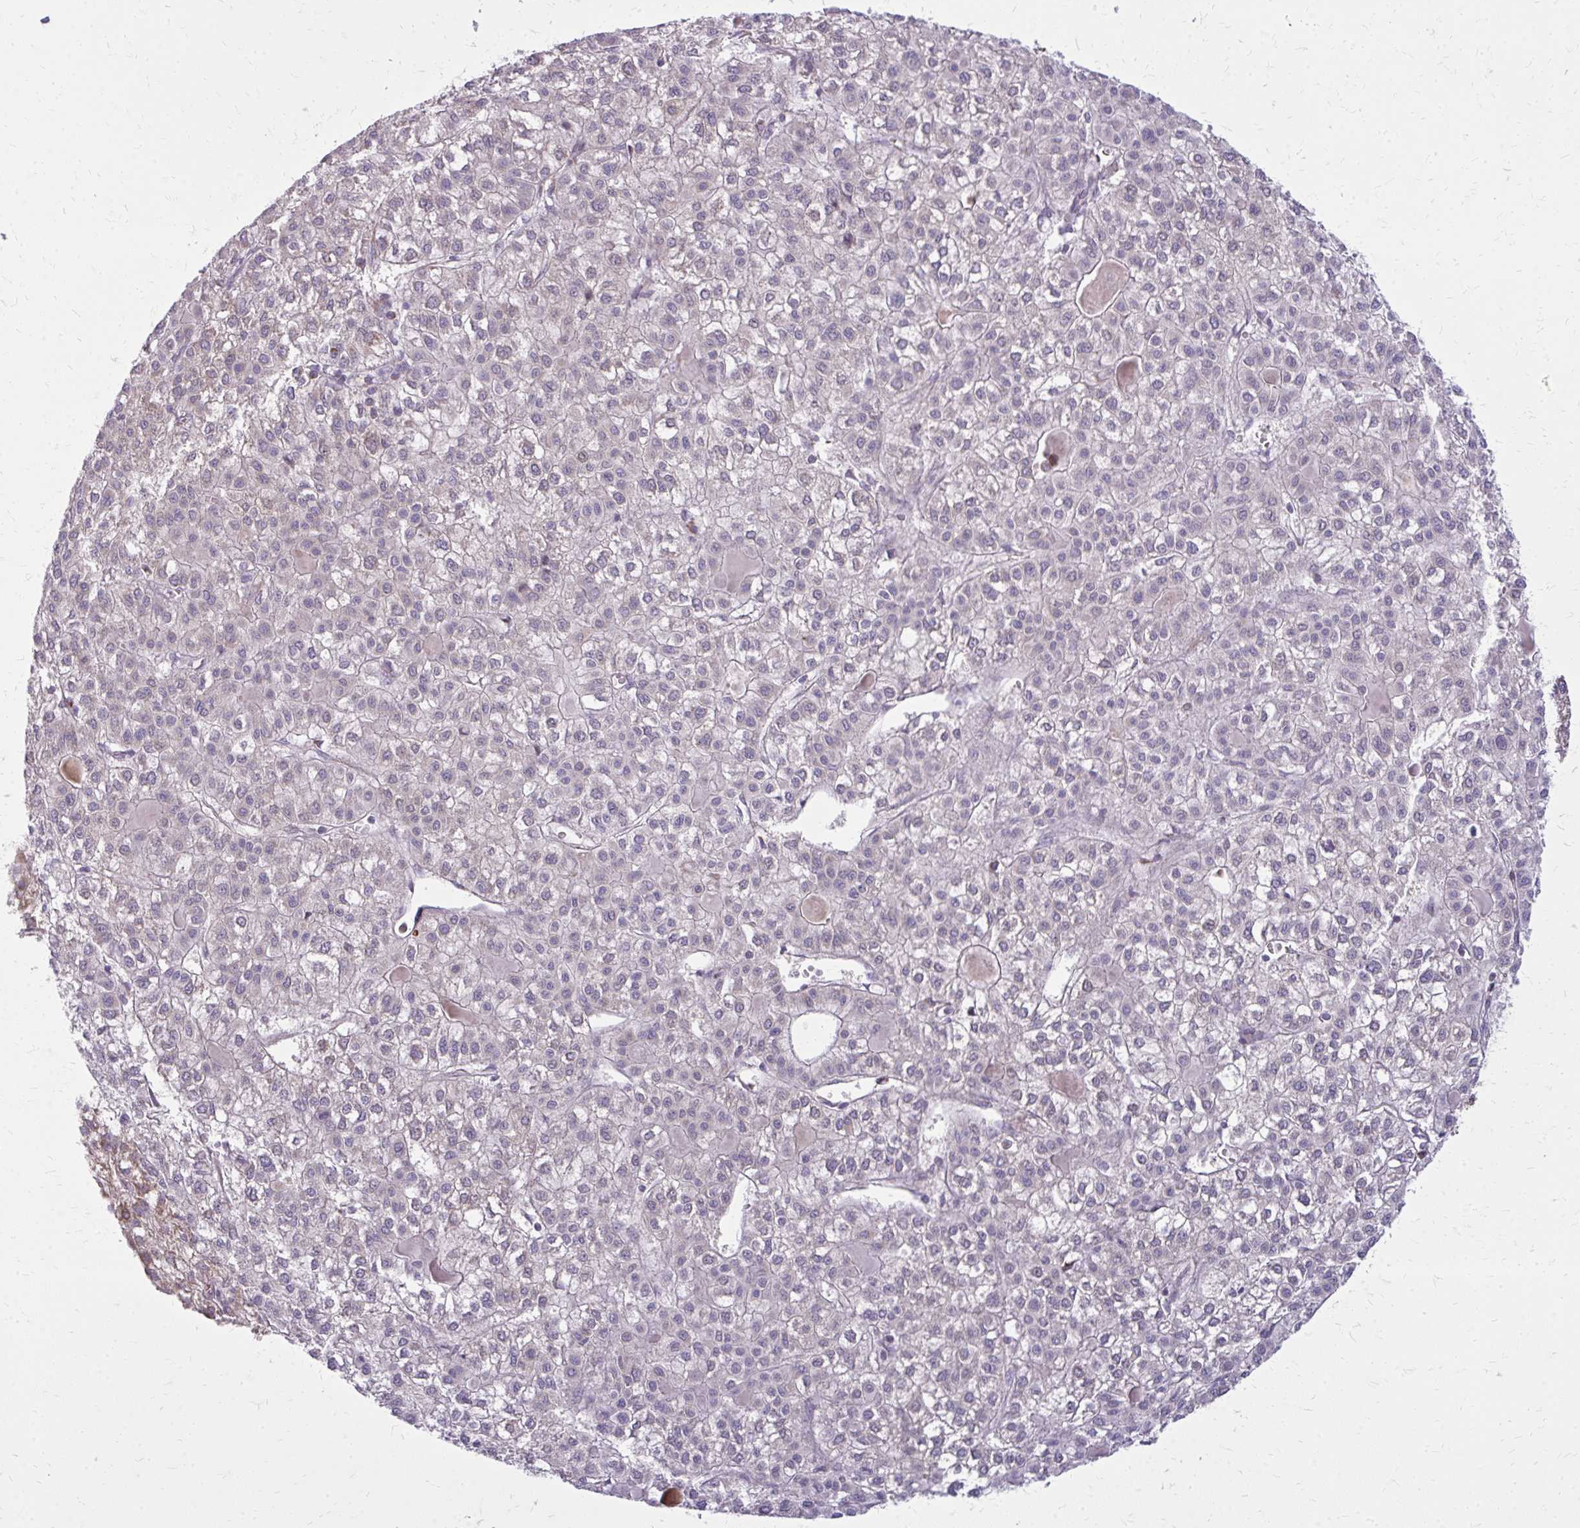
{"staining": {"intensity": "negative", "quantity": "none", "location": "none"}, "tissue": "liver cancer", "cell_type": "Tumor cells", "image_type": "cancer", "snomed": [{"axis": "morphology", "description": "Carcinoma, Hepatocellular, NOS"}, {"axis": "topography", "description": "Liver"}], "caption": "Immunohistochemistry photomicrograph of human hepatocellular carcinoma (liver) stained for a protein (brown), which displays no staining in tumor cells. Brightfield microscopy of IHC stained with DAB (3,3'-diaminobenzidine) (brown) and hematoxylin (blue), captured at high magnification.", "gene": "IFIT1", "patient": {"sex": "female", "age": 43}}